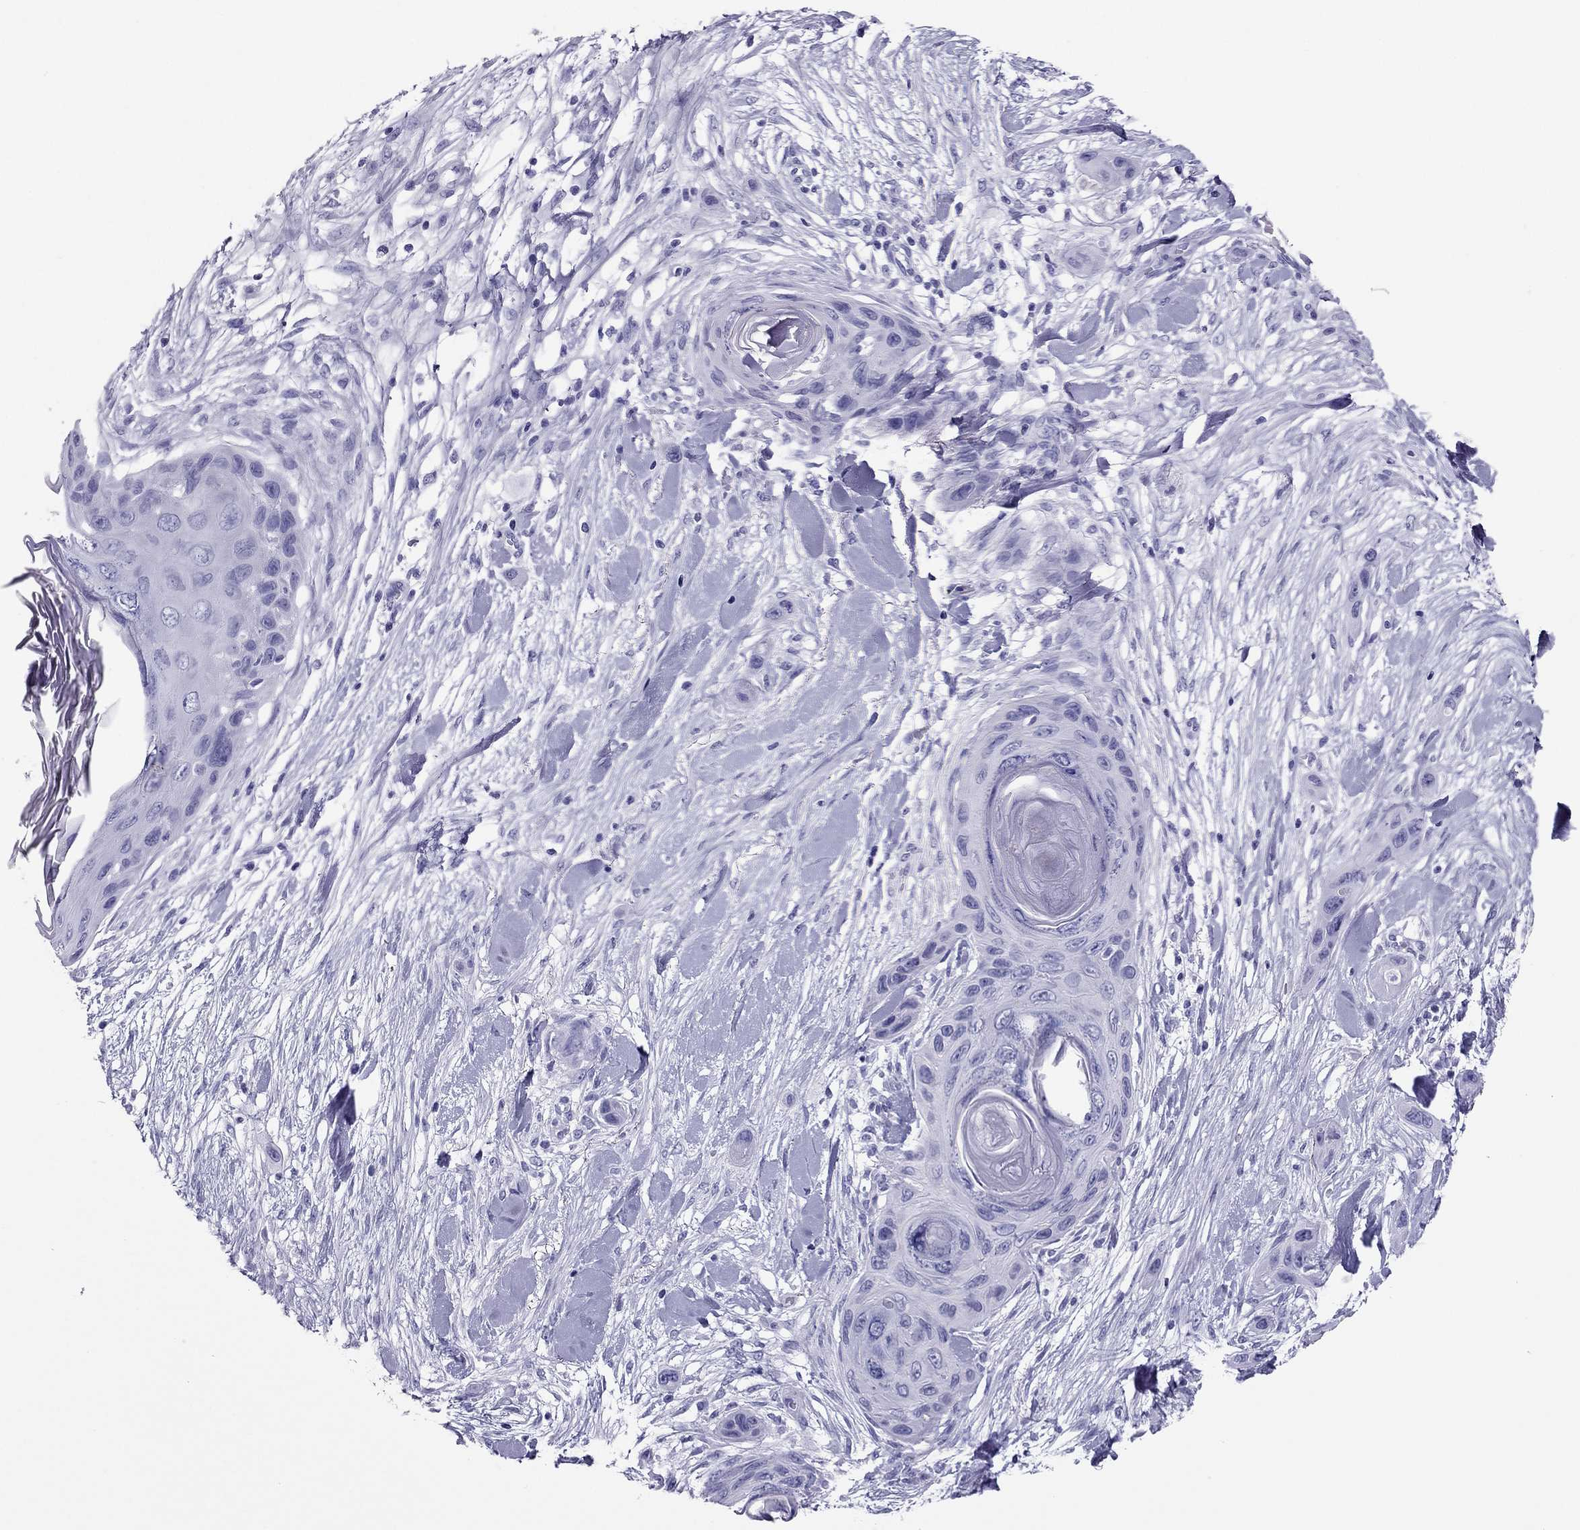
{"staining": {"intensity": "negative", "quantity": "none", "location": "none"}, "tissue": "skin cancer", "cell_type": "Tumor cells", "image_type": "cancer", "snomed": [{"axis": "morphology", "description": "Squamous cell carcinoma, NOS"}, {"axis": "topography", "description": "Skin"}], "caption": "High power microscopy photomicrograph of an IHC micrograph of squamous cell carcinoma (skin), revealing no significant positivity in tumor cells. (Stains: DAB (3,3'-diaminobenzidine) immunohistochemistry (IHC) with hematoxylin counter stain, Microscopy: brightfield microscopy at high magnification).", "gene": "PDE6A", "patient": {"sex": "male", "age": 79}}